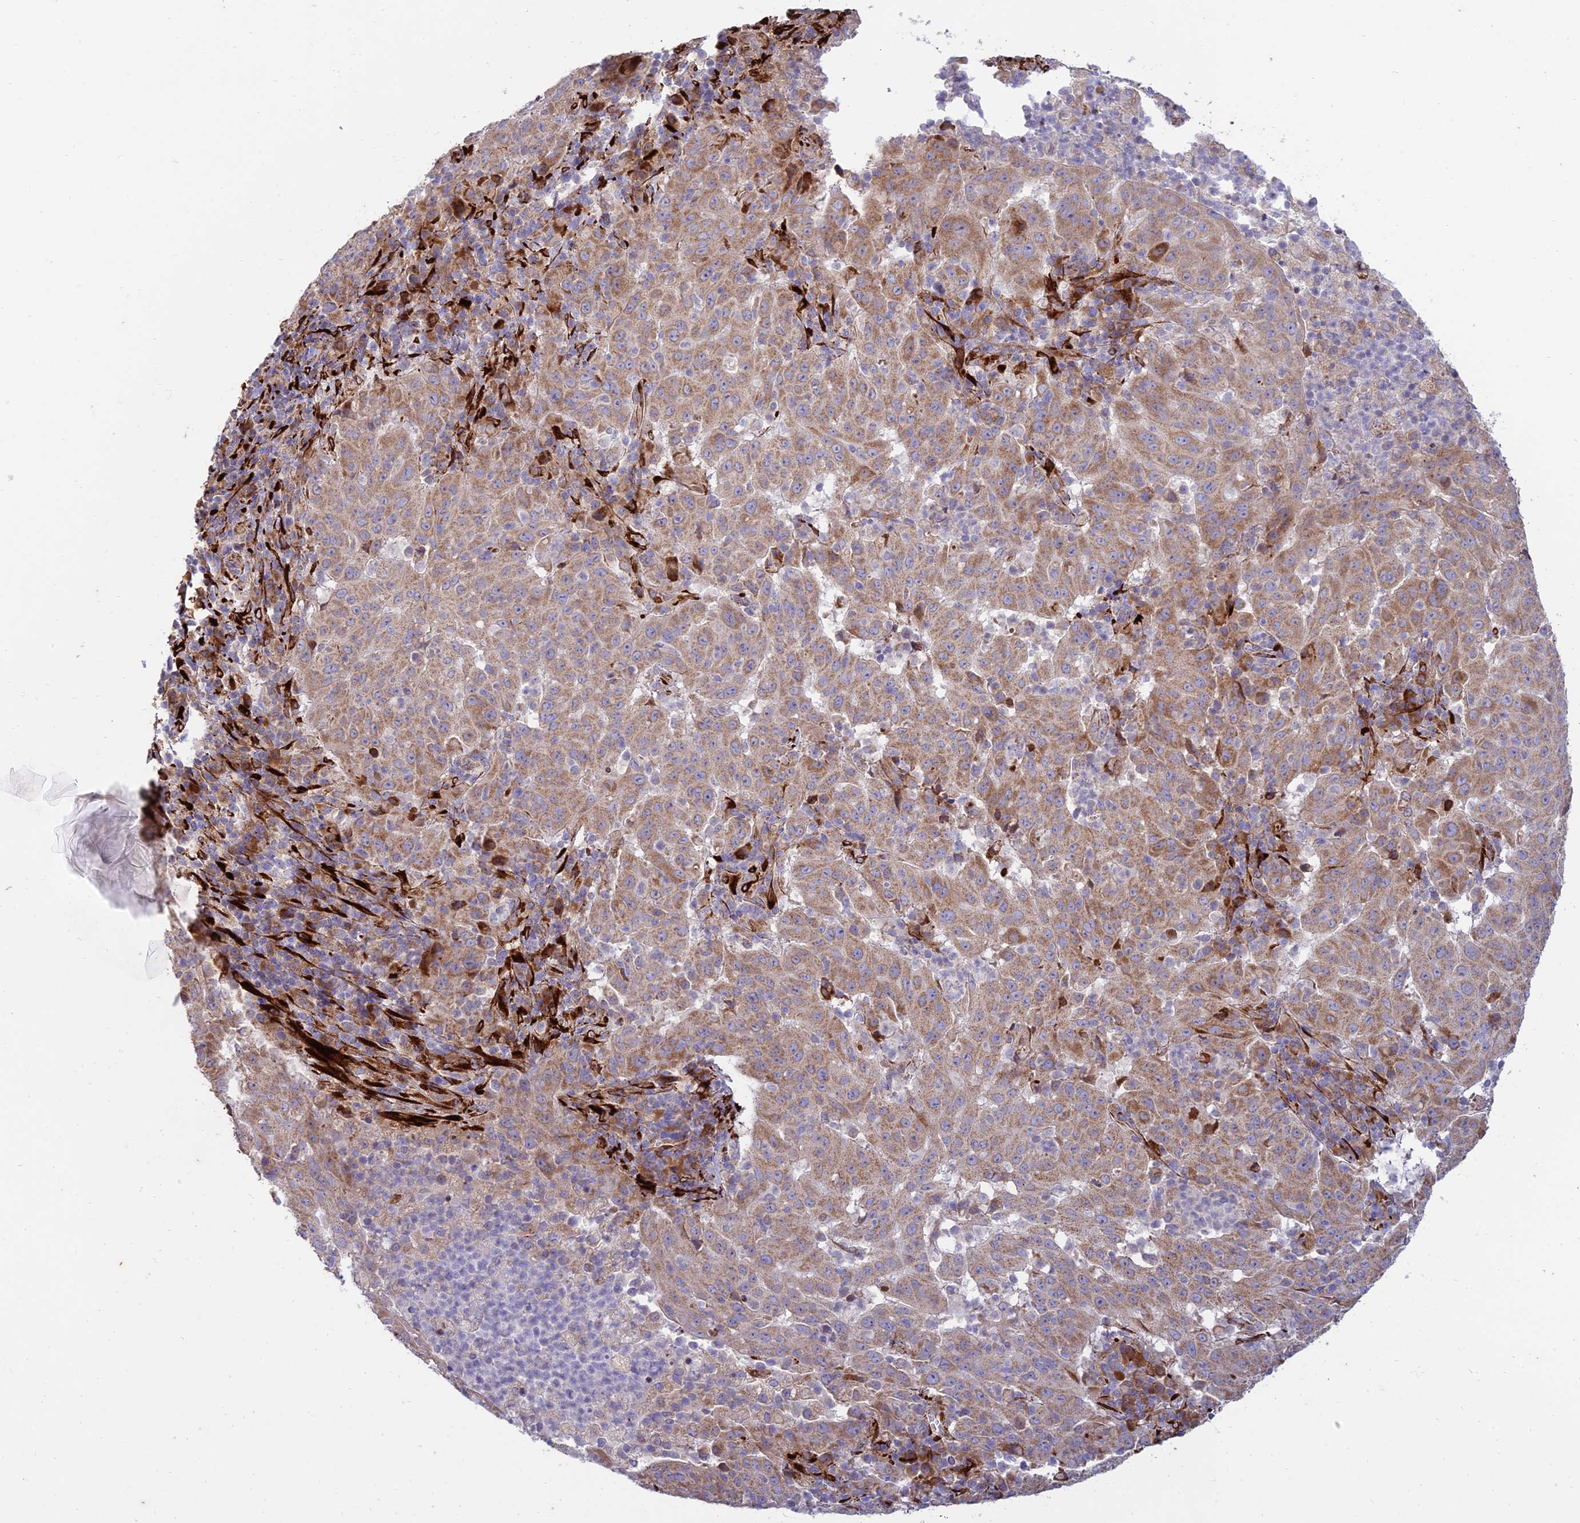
{"staining": {"intensity": "moderate", "quantity": ">75%", "location": "cytoplasmic/membranous"}, "tissue": "pancreatic cancer", "cell_type": "Tumor cells", "image_type": "cancer", "snomed": [{"axis": "morphology", "description": "Adenocarcinoma, NOS"}, {"axis": "topography", "description": "Pancreas"}], "caption": "The histopathology image demonstrates staining of pancreatic adenocarcinoma, revealing moderate cytoplasmic/membranous protein positivity (brown color) within tumor cells.", "gene": "RCN3", "patient": {"sex": "male", "age": 63}}